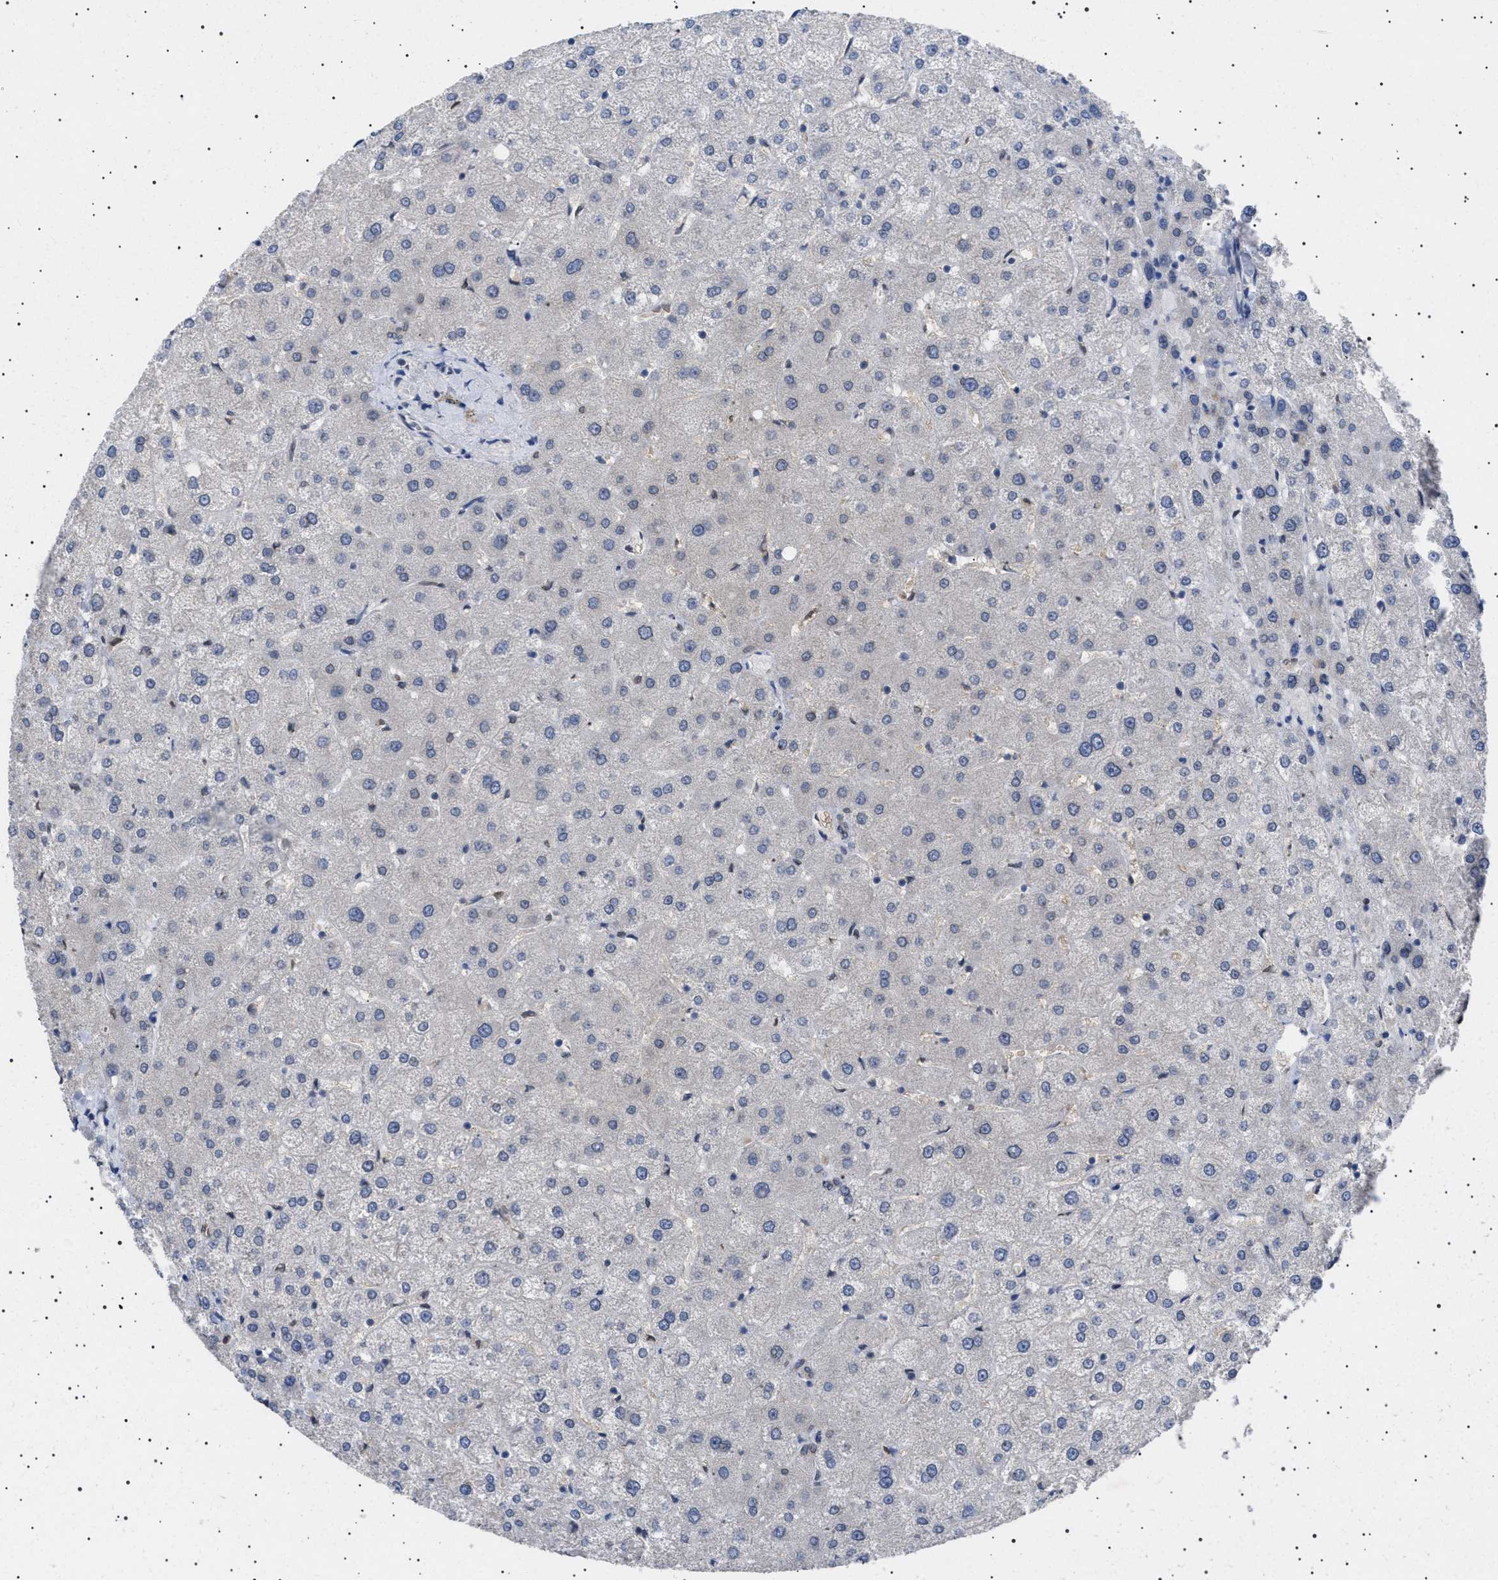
{"staining": {"intensity": "negative", "quantity": "none", "location": "none"}, "tissue": "liver", "cell_type": "Cholangiocytes", "image_type": "normal", "snomed": [{"axis": "morphology", "description": "Normal tissue, NOS"}, {"axis": "topography", "description": "Liver"}], "caption": "This is an immunohistochemistry histopathology image of benign human liver. There is no staining in cholangiocytes.", "gene": "NUP93", "patient": {"sex": "male", "age": 73}}